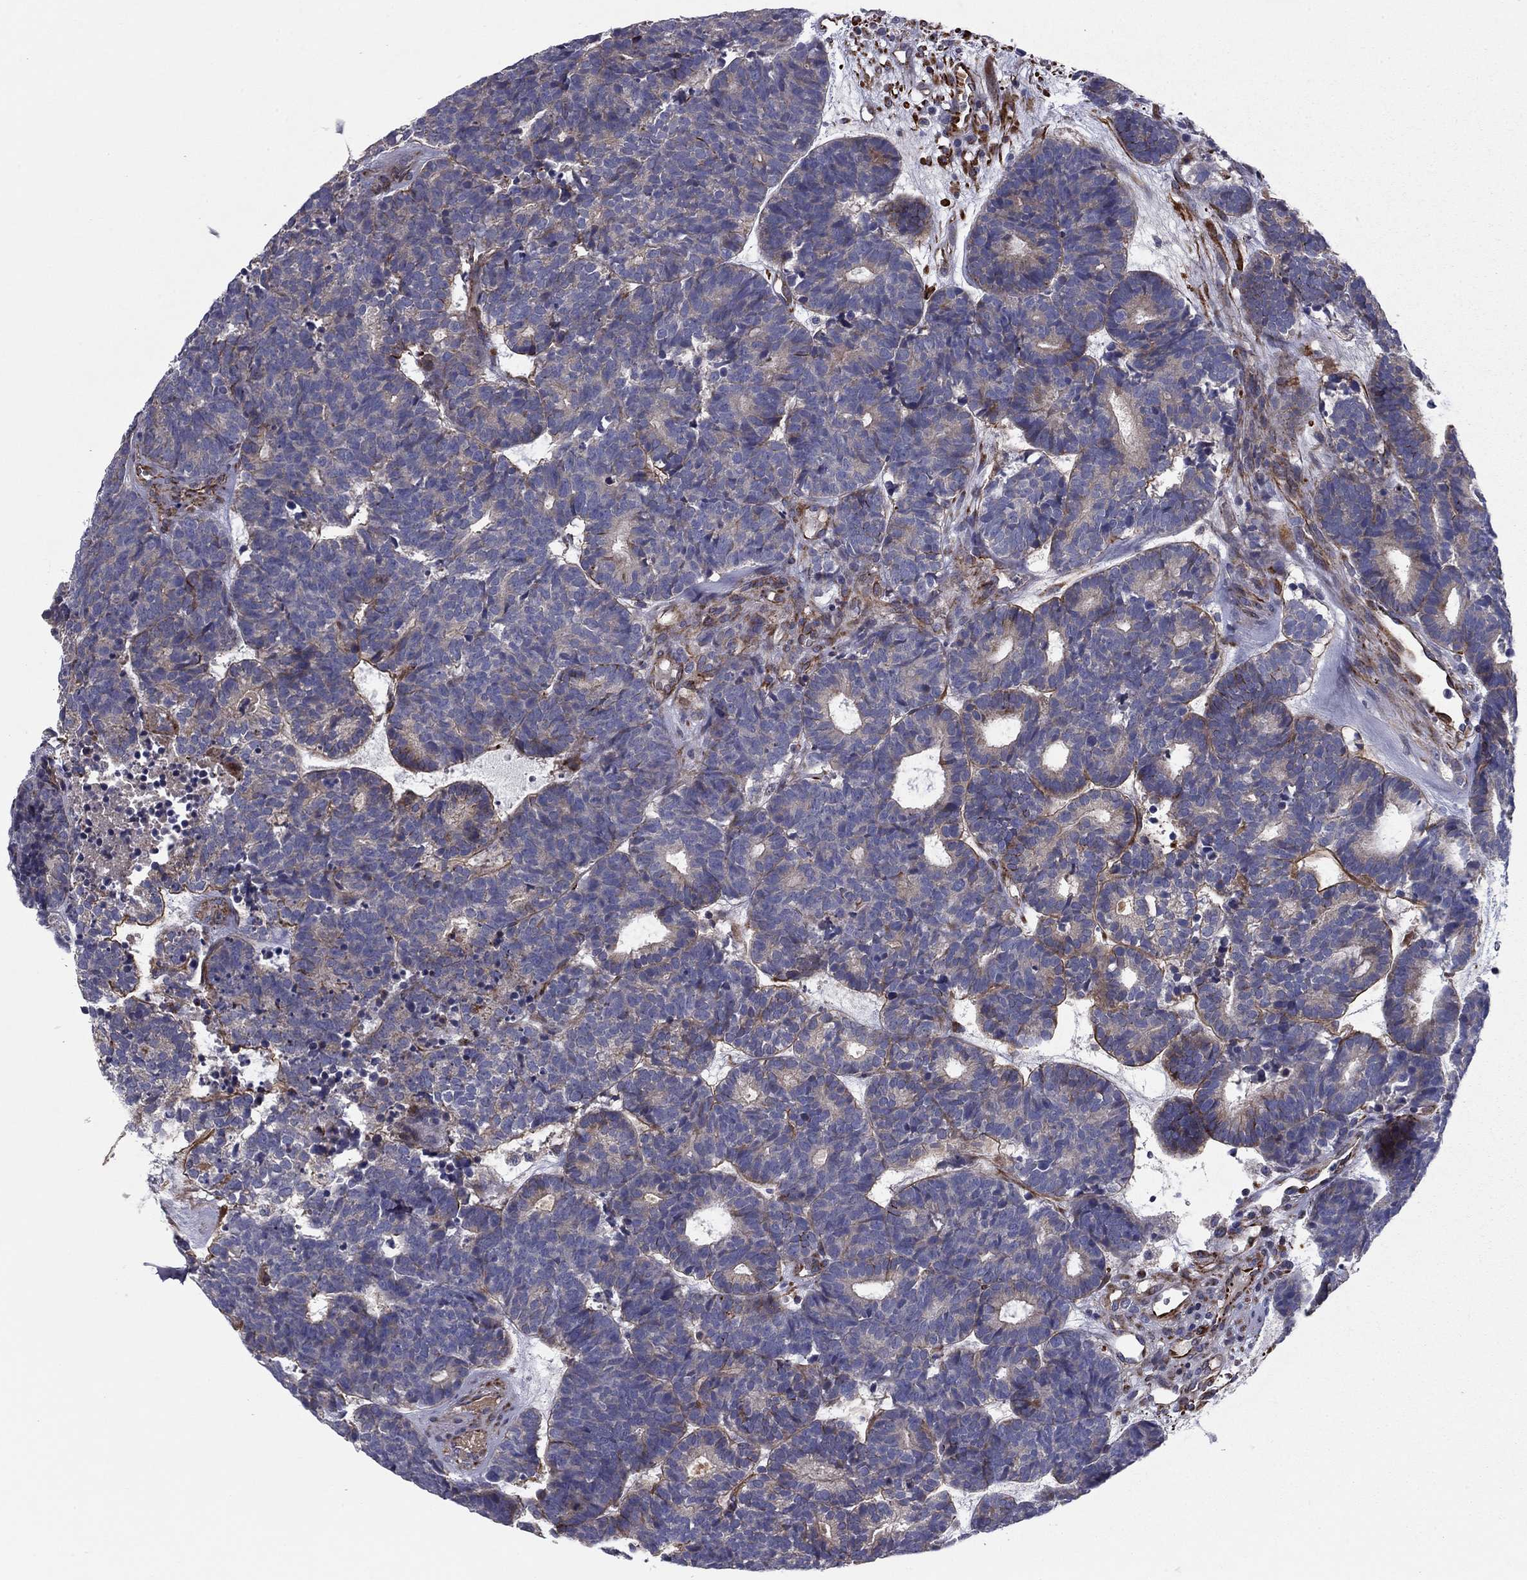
{"staining": {"intensity": "moderate", "quantity": "<25%", "location": "cytoplasmic/membranous"}, "tissue": "head and neck cancer", "cell_type": "Tumor cells", "image_type": "cancer", "snomed": [{"axis": "morphology", "description": "Adenocarcinoma, NOS"}, {"axis": "topography", "description": "Head-Neck"}], "caption": "Adenocarcinoma (head and neck) stained with immunohistochemistry (IHC) displays moderate cytoplasmic/membranous expression in about <25% of tumor cells. Immunohistochemistry stains the protein of interest in brown and the nuclei are stained blue.", "gene": "CLSTN1", "patient": {"sex": "female", "age": 81}}